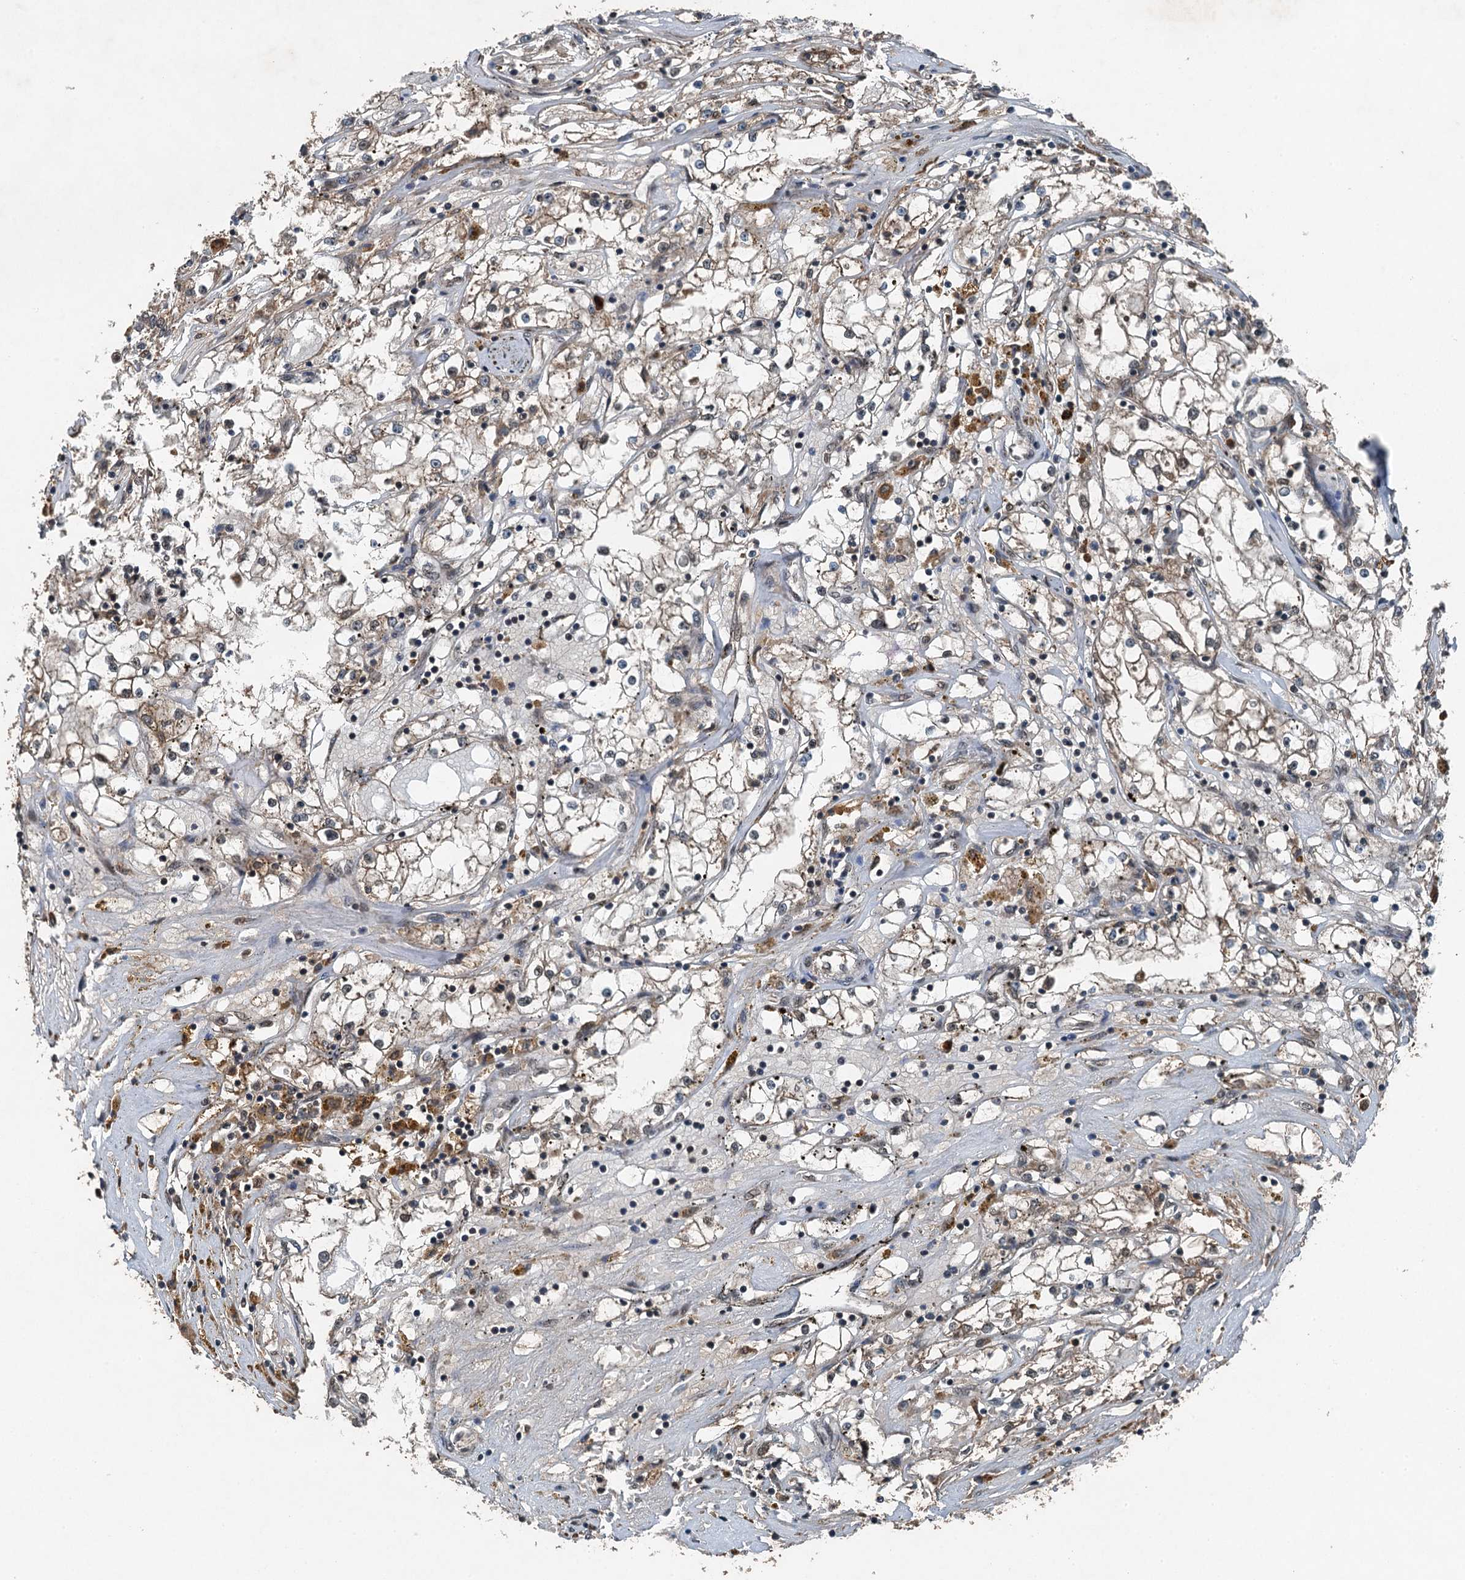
{"staining": {"intensity": "weak", "quantity": "<25%", "location": "cytoplasmic/membranous"}, "tissue": "renal cancer", "cell_type": "Tumor cells", "image_type": "cancer", "snomed": [{"axis": "morphology", "description": "Adenocarcinoma, NOS"}, {"axis": "topography", "description": "Kidney"}], "caption": "Immunohistochemical staining of human renal cancer displays no significant staining in tumor cells.", "gene": "UBXN6", "patient": {"sex": "male", "age": 56}}